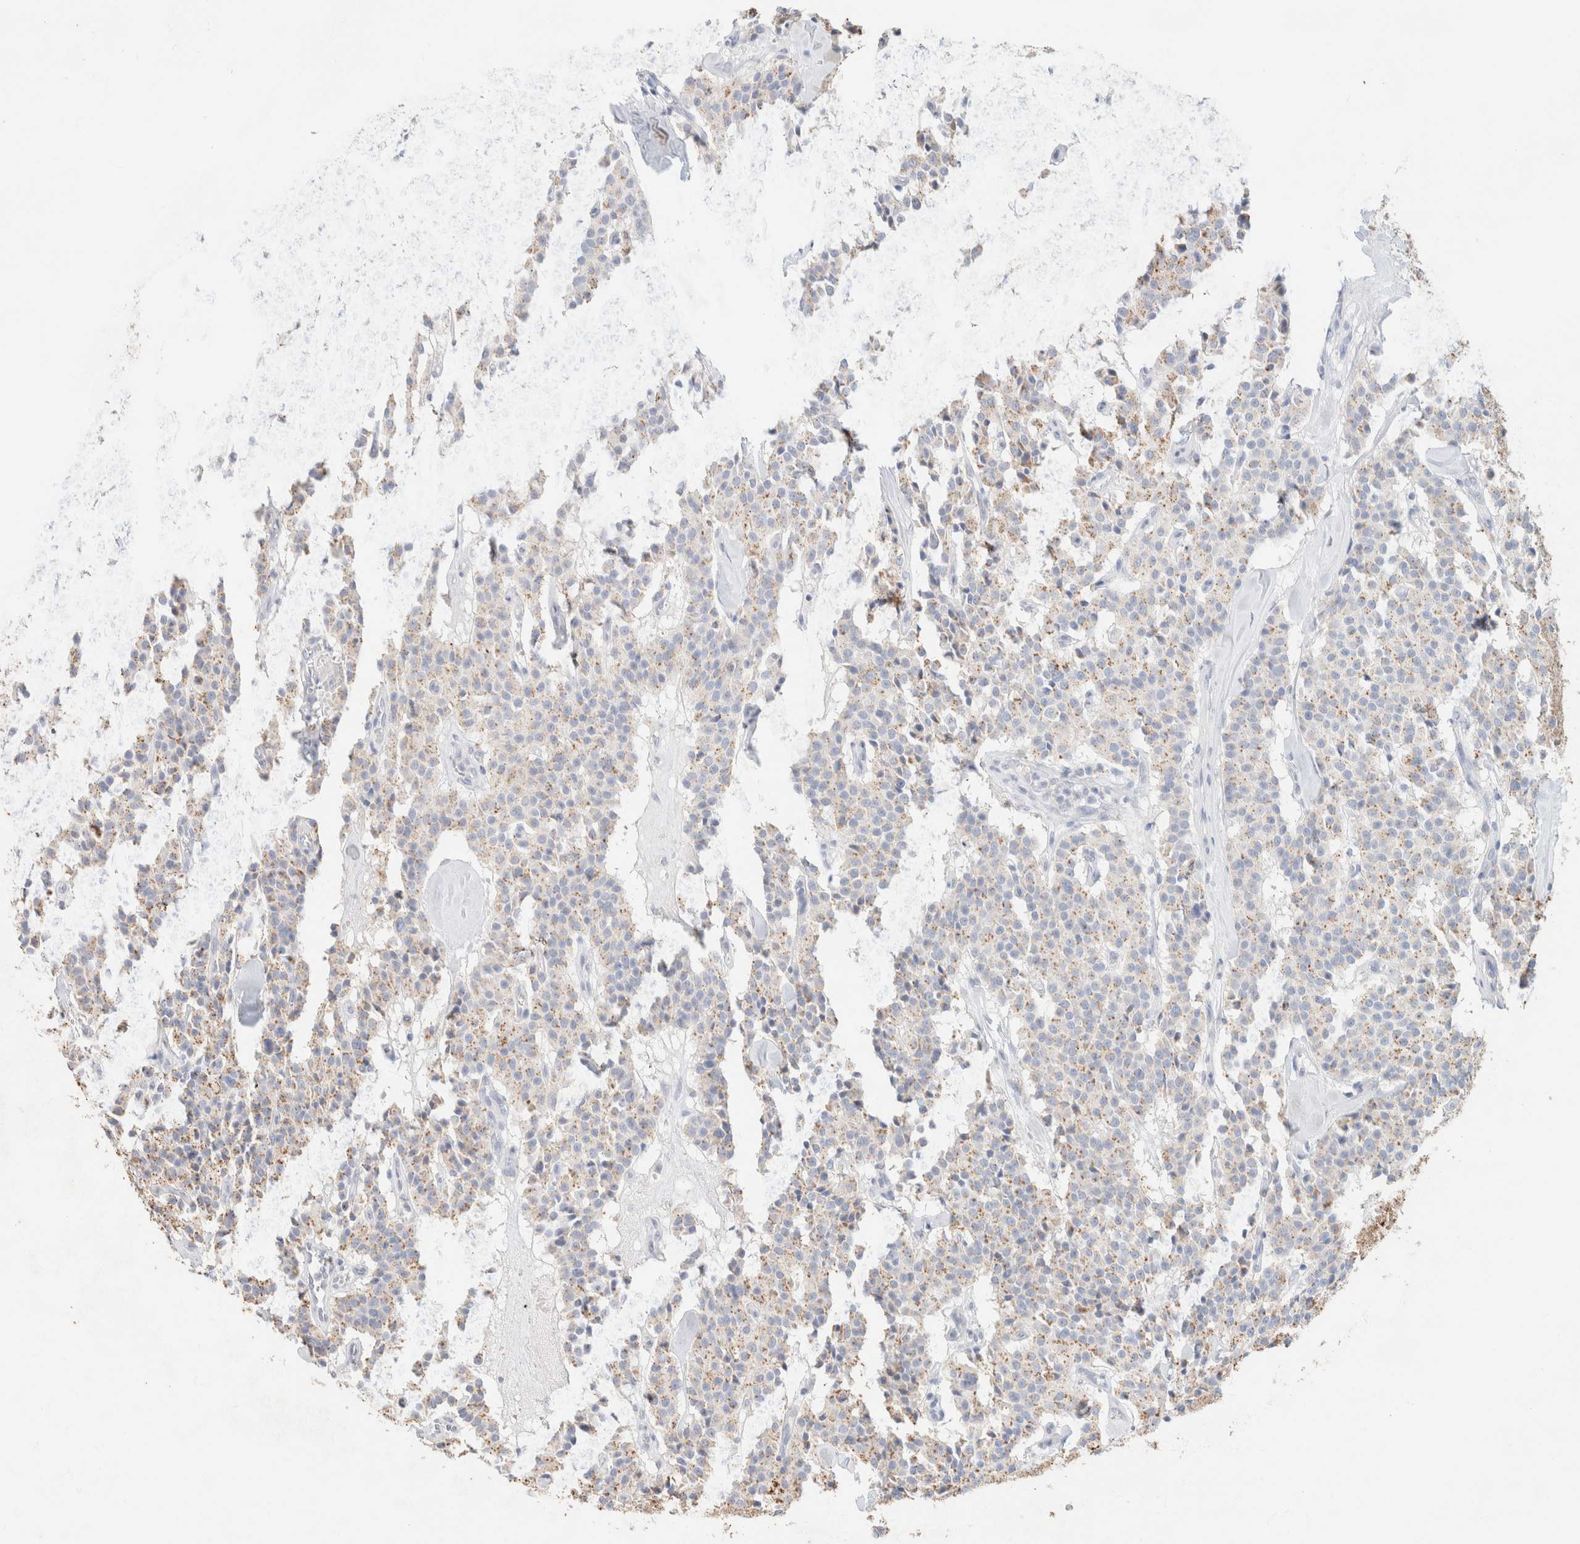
{"staining": {"intensity": "moderate", "quantity": "25%-75%", "location": "cytoplasmic/membranous"}, "tissue": "carcinoid", "cell_type": "Tumor cells", "image_type": "cancer", "snomed": [{"axis": "morphology", "description": "Carcinoid, malignant, NOS"}, {"axis": "topography", "description": "Lung"}], "caption": "This histopathology image demonstrates immunohistochemistry staining of human carcinoid, with medium moderate cytoplasmic/membranous expression in about 25%-75% of tumor cells.", "gene": "CA12", "patient": {"sex": "male", "age": 30}}